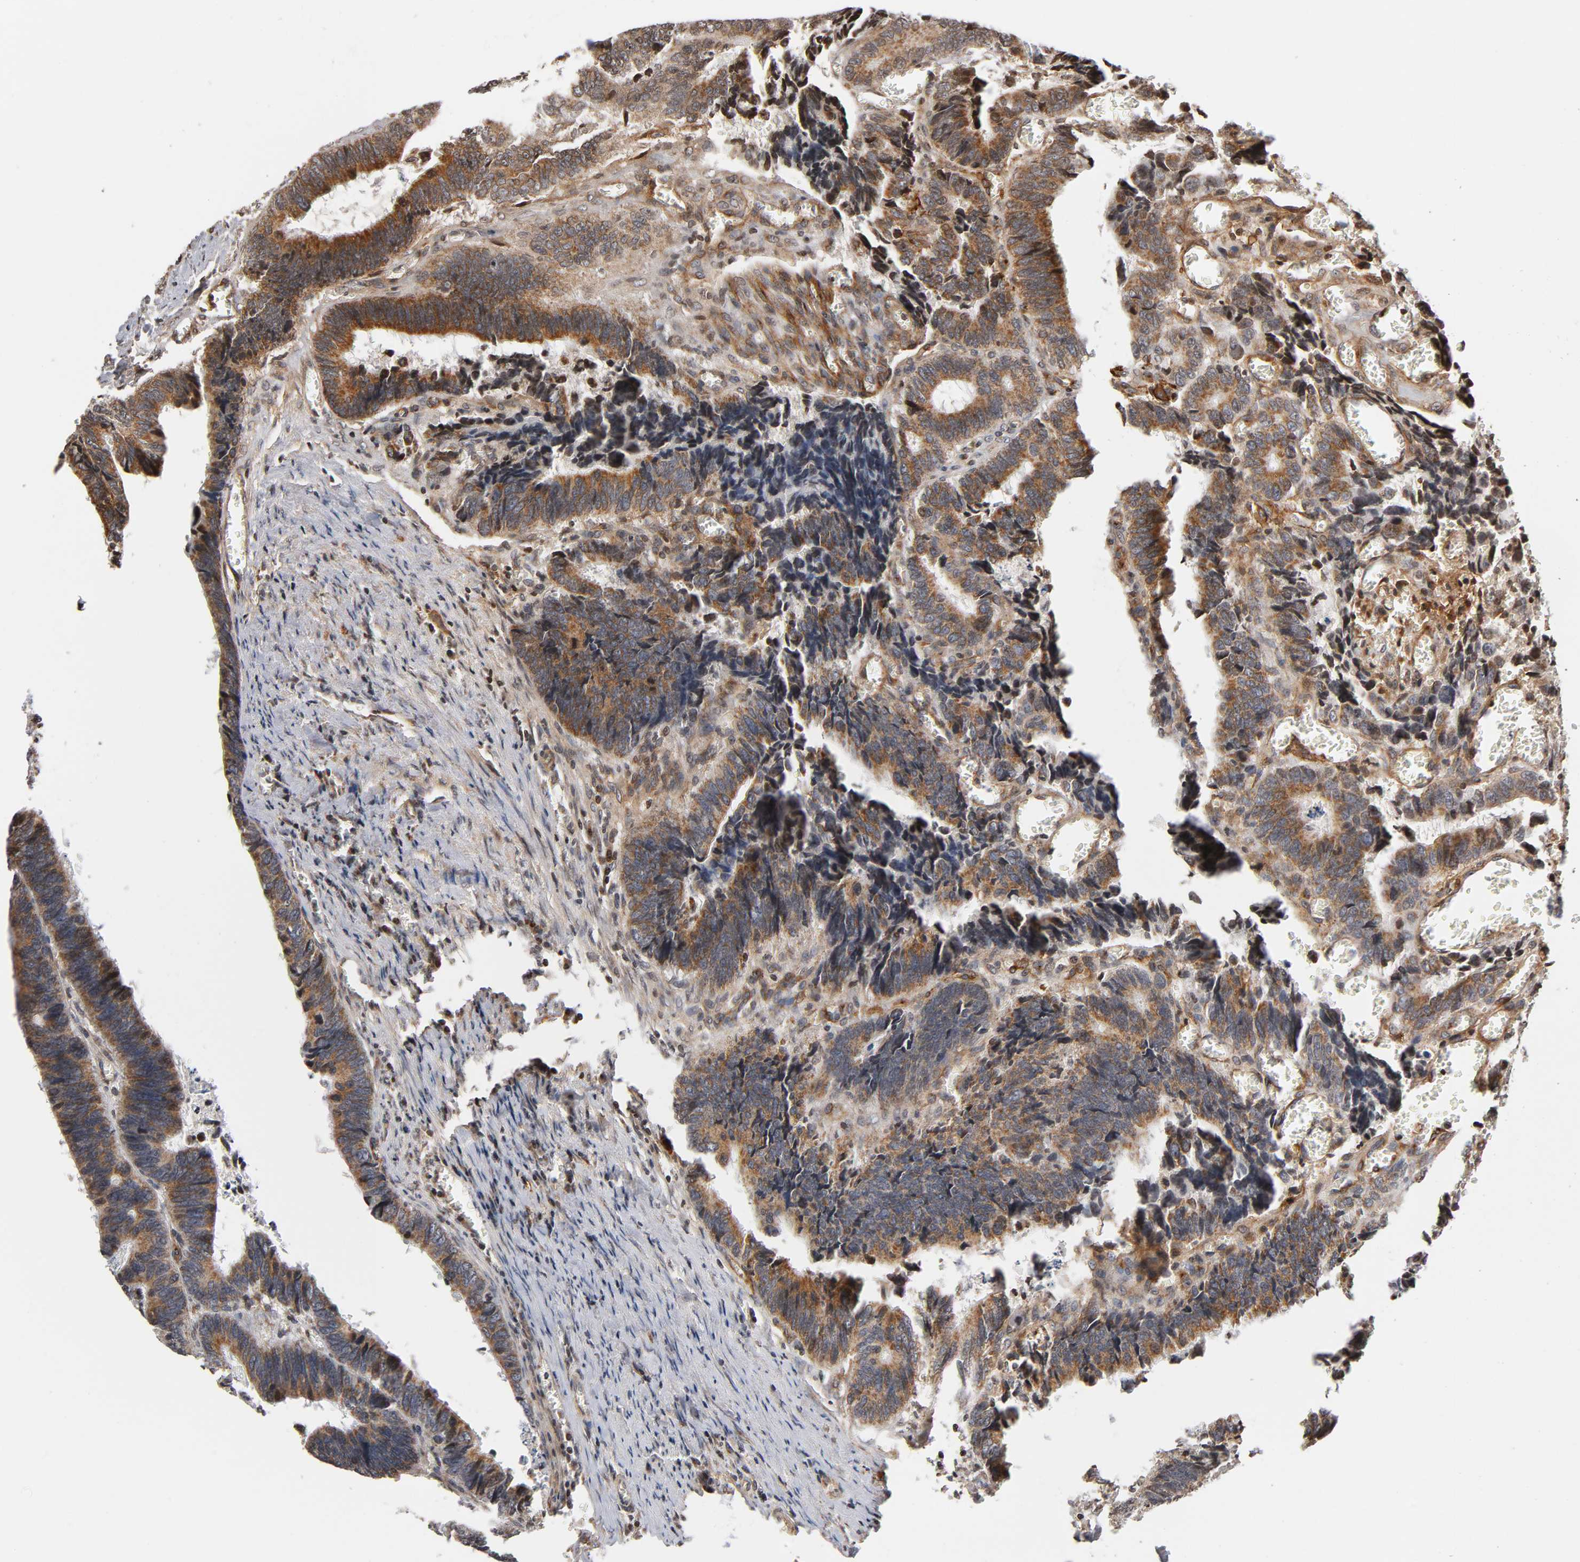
{"staining": {"intensity": "moderate", "quantity": ">75%", "location": "cytoplasmic/membranous"}, "tissue": "colorectal cancer", "cell_type": "Tumor cells", "image_type": "cancer", "snomed": [{"axis": "morphology", "description": "Adenocarcinoma, NOS"}, {"axis": "topography", "description": "Colon"}], "caption": "This photomicrograph demonstrates immunohistochemistry staining of human colorectal cancer (adenocarcinoma), with medium moderate cytoplasmic/membranous staining in about >75% of tumor cells.", "gene": "ITGAV", "patient": {"sex": "male", "age": 72}}